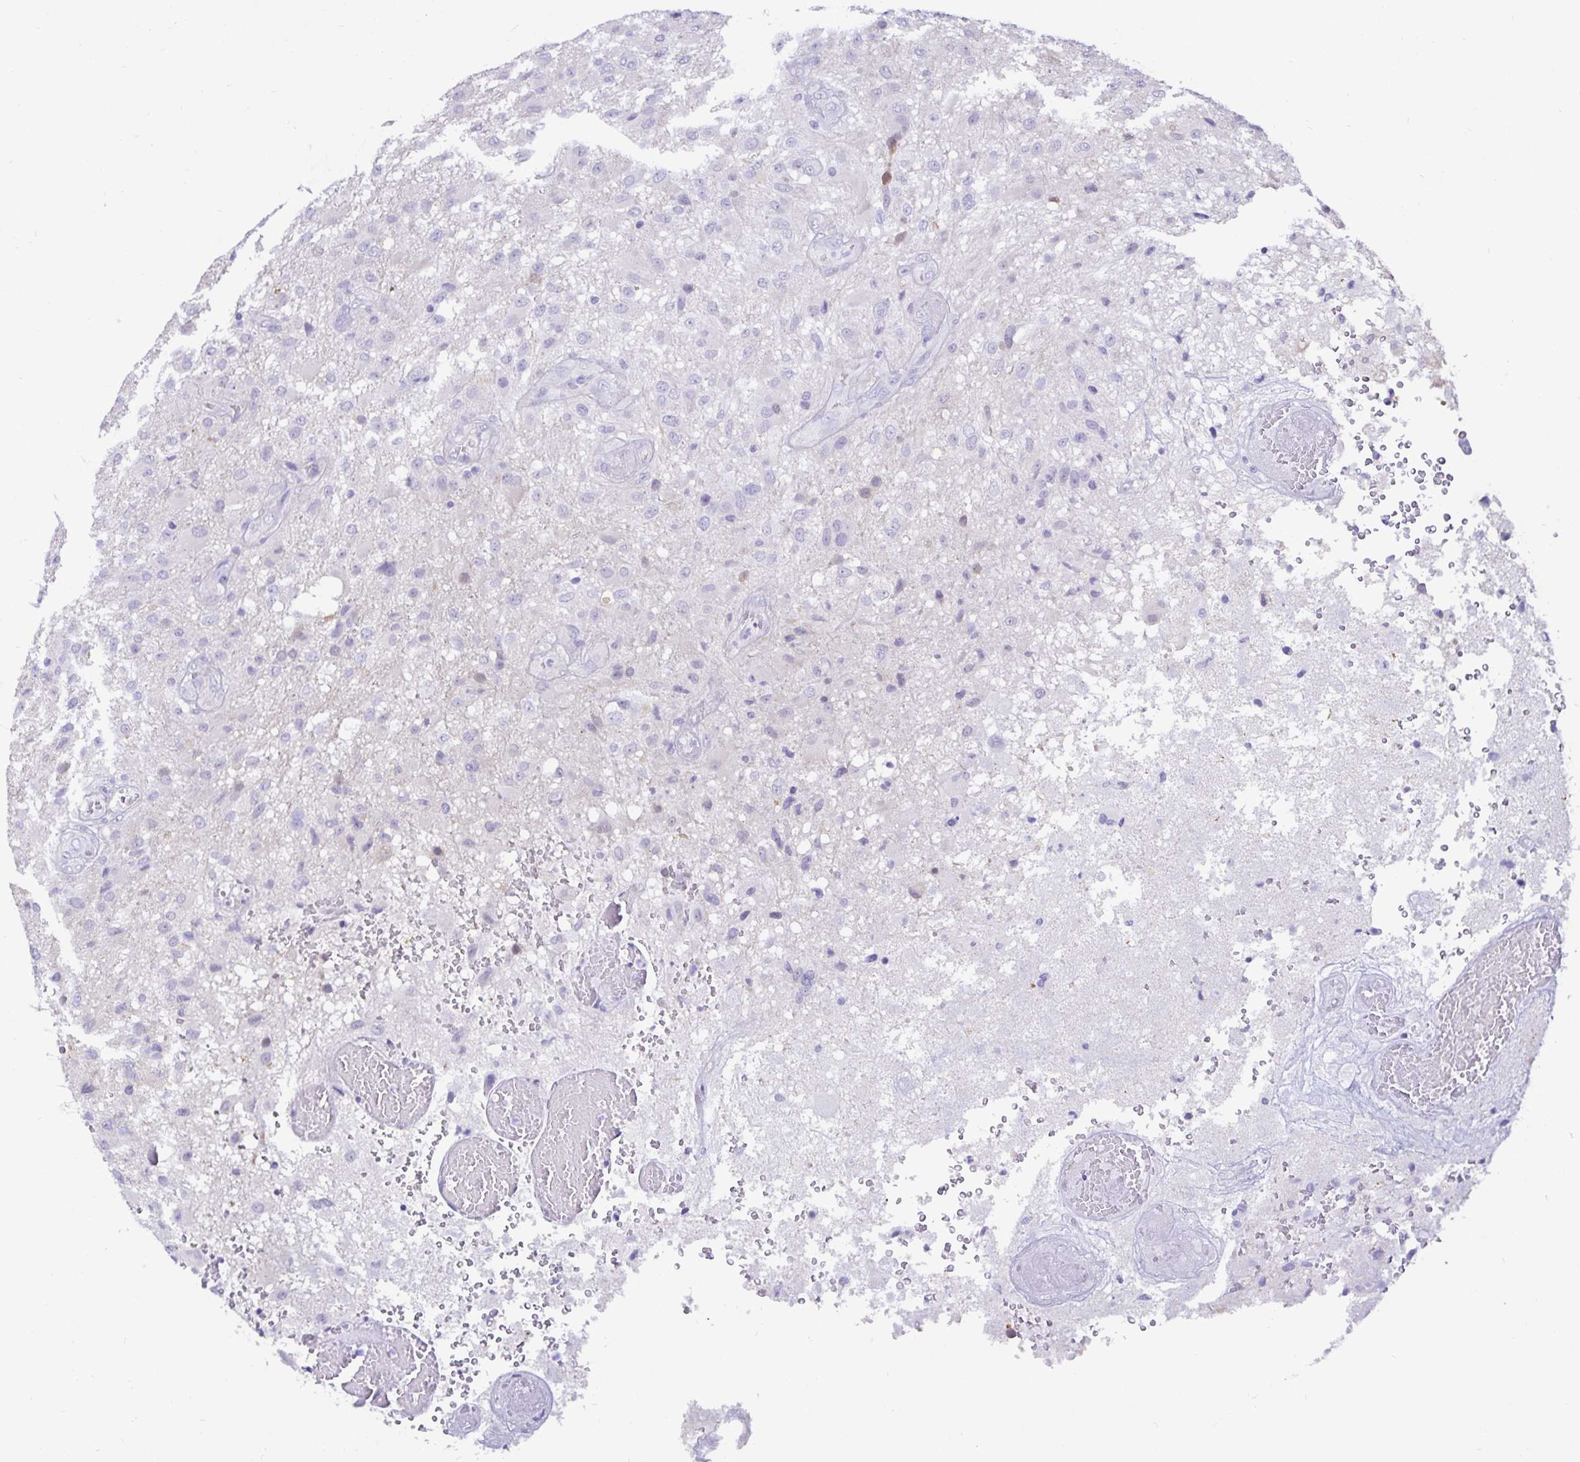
{"staining": {"intensity": "negative", "quantity": "none", "location": "none"}, "tissue": "glioma", "cell_type": "Tumor cells", "image_type": "cancer", "snomed": [{"axis": "morphology", "description": "Glioma, malignant, High grade"}, {"axis": "topography", "description": "Brain"}], "caption": "A high-resolution histopathology image shows IHC staining of malignant glioma (high-grade), which reveals no significant expression in tumor cells.", "gene": "MON2", "patient": {"sex": "male", "age": 53}}